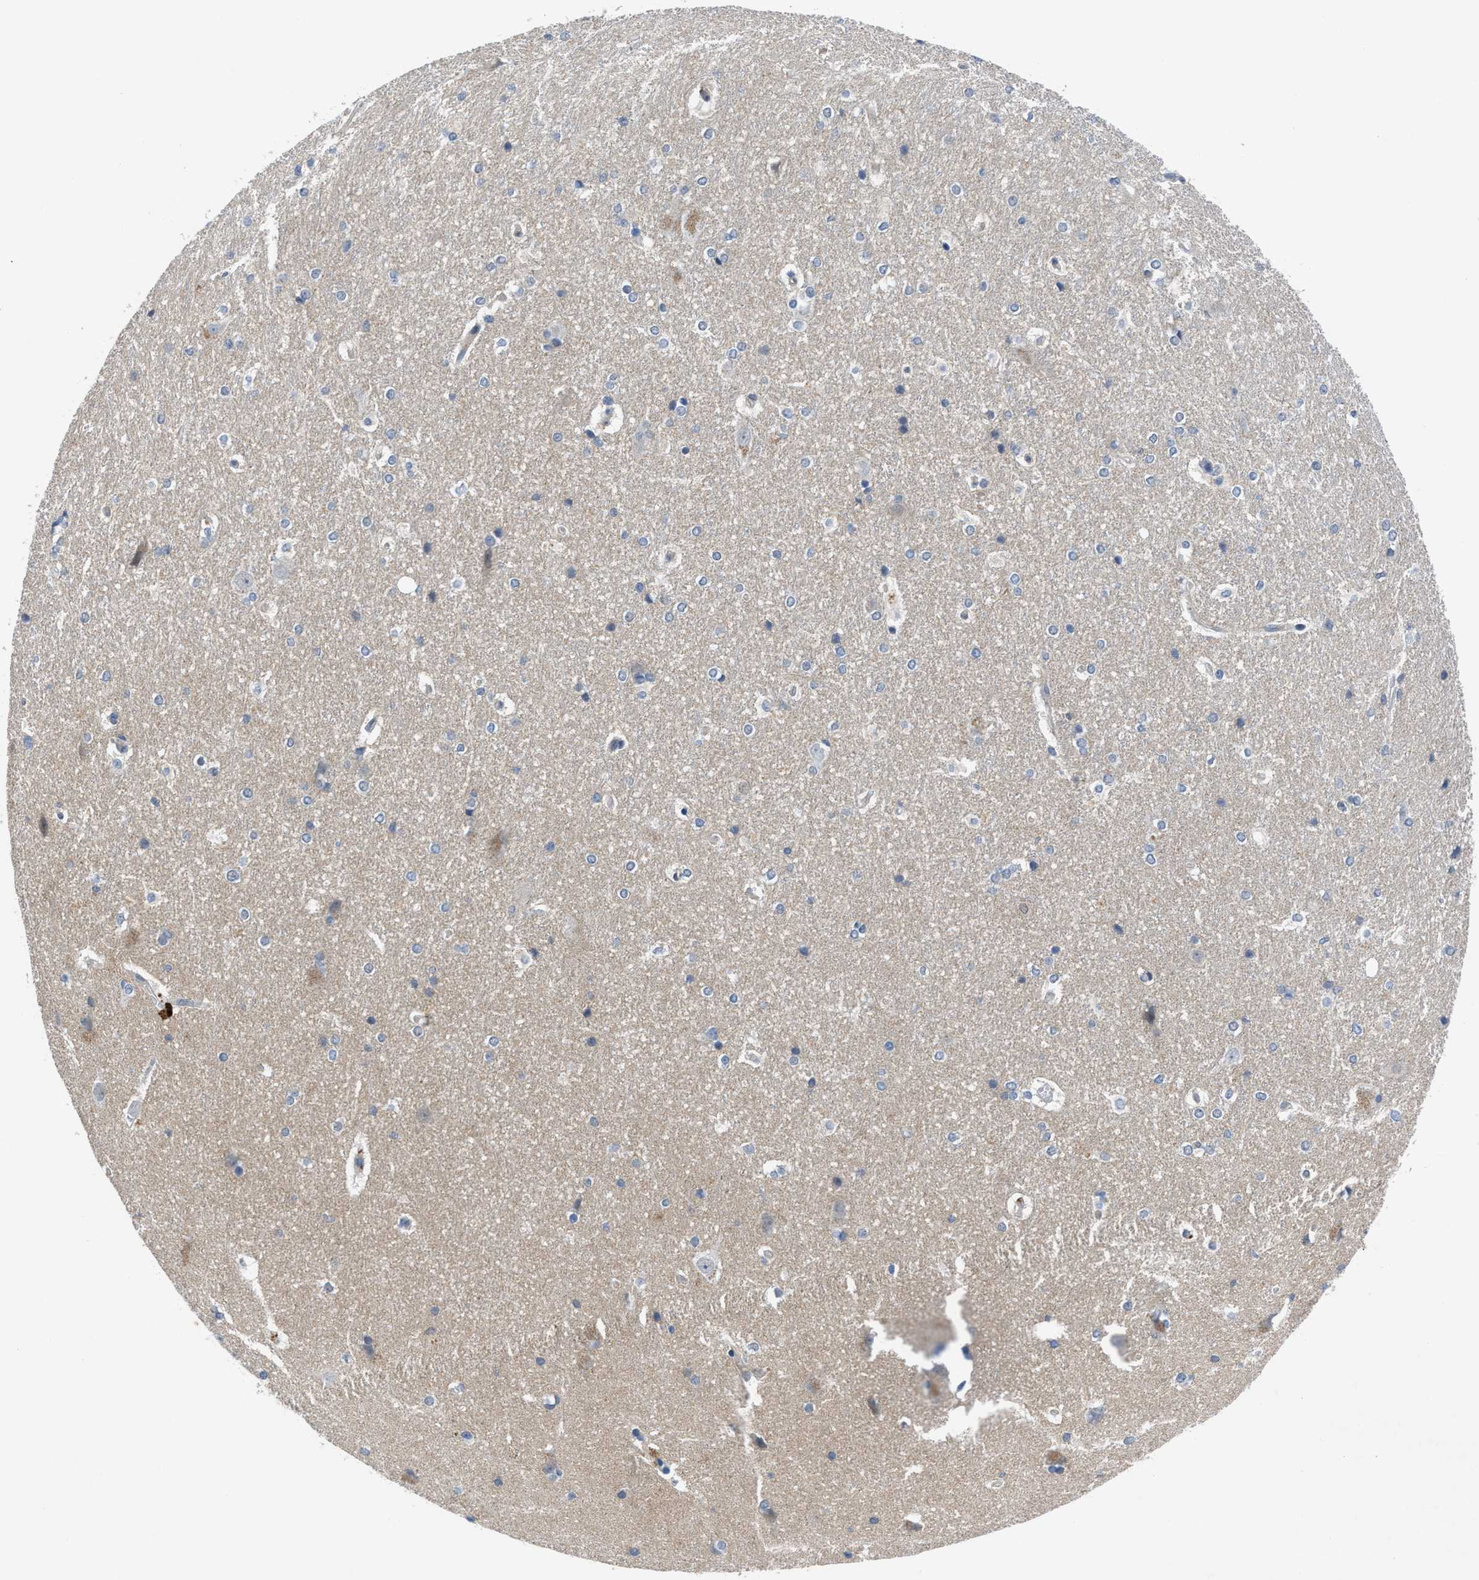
{"staining": {"intensity": "negative", "quantity": "none", "location": "none"}, "tissue": "hippocampus", "cell_type": "Glial cells", "image_type": "normal", "snomed": [{"axis": "morphology", "description": "Normal tissue, NOS"}, {"axis": "topography", "description": "Hippocampus"}], "caption": "Immunohistochemical staining of unremarkable hippocampus demonstrates no significant expression in glial cells. The staining is performed using DAB brown chromogen with nuclei counter-stained in using hematoxylin.", "gene": "PANX1", "patient": {"sex": "female", "age": 19}}